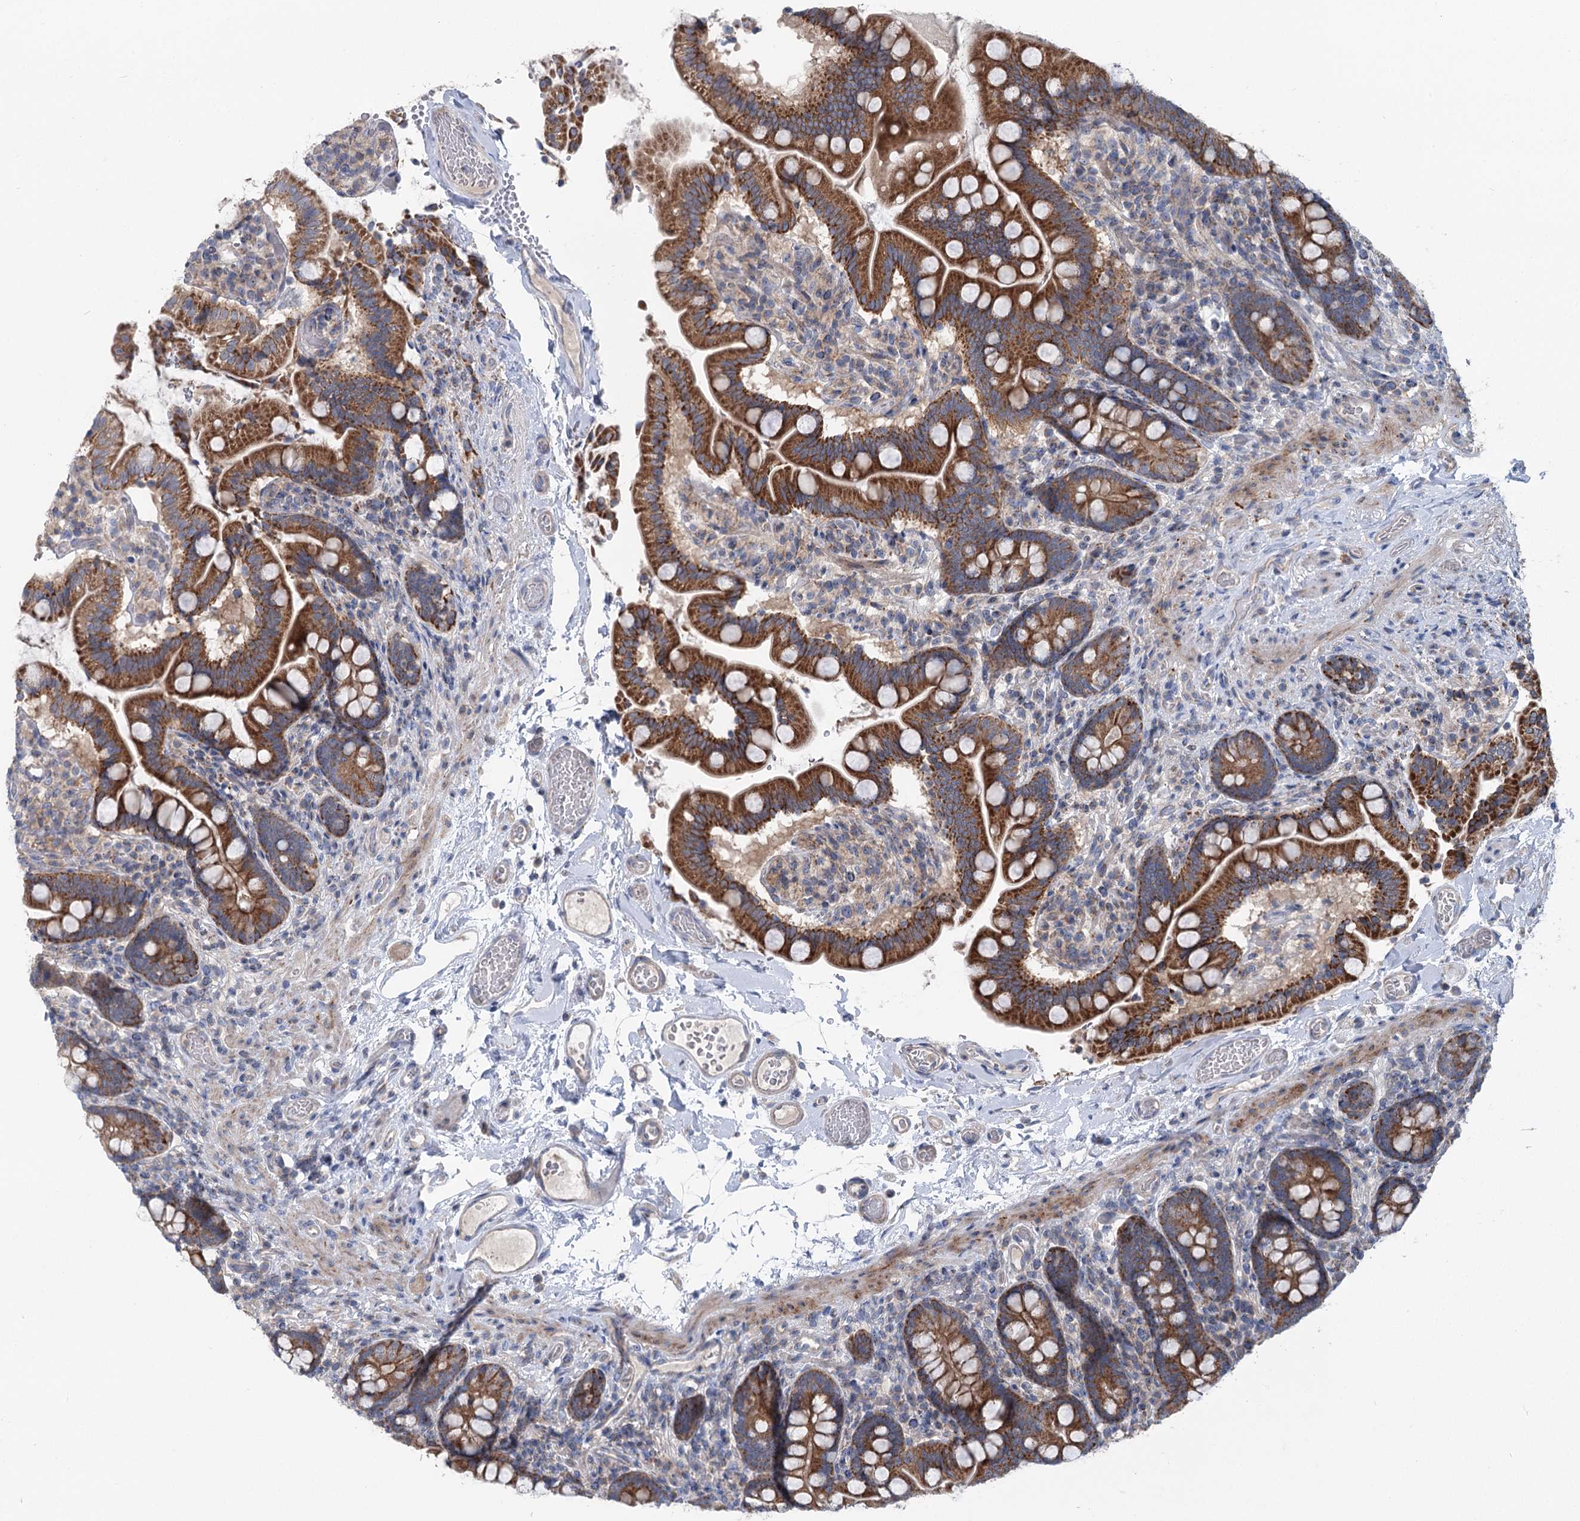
{"staining": {"intensity": "strong", "quantity": ">75%", "location": "cytoplasmic/membranous"}, "tissue": "small intestine", "cell_type": "Glandular cells", "image_type": "normal", "snomed": [{"axis": "morphology", "description": "Normal tissue, NOS"}, {"axis": "topography", "description": "Small intestine"}], "caption": "A high-resolution histopathology image shows IHC staining of unremarkable small intestine, which exhibits strong cytoplasmic/membranous expression in about >75% of glandular cells.", "gene": "MARK2", "patient": {"sex": "female", "age": 64}}